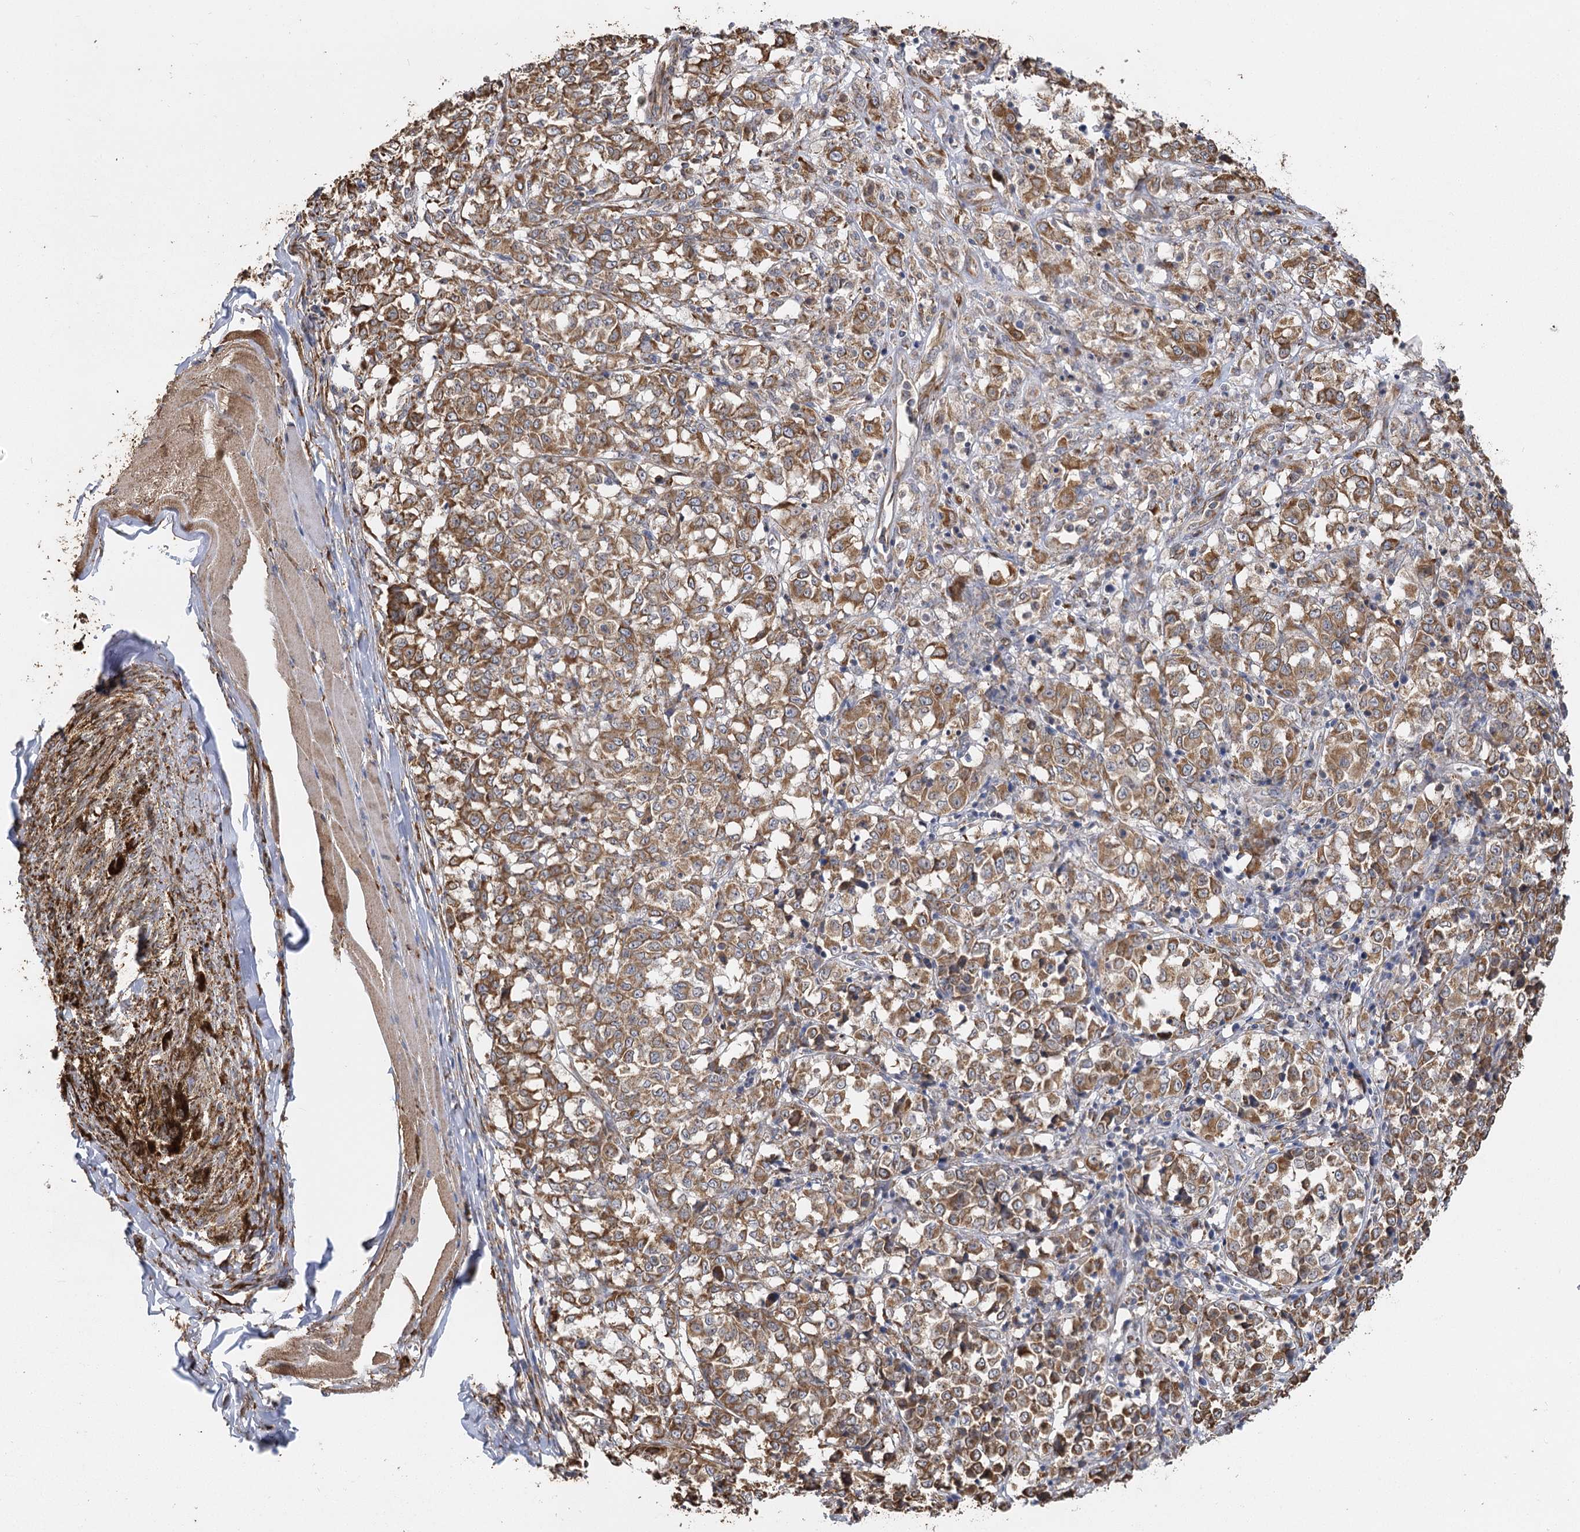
{"staining": {"intensity": "moderate", "quantity": ">75%", "location": "cytoplasmic/membranous"}, "tissue": "melanoma", "cell_type": "Tumor cells", "image_type": "cancer", "snomed": [{"axis": "morphology", "description": "Malignant melanoma, NOS"}, {"axis": "topography", "description": "Skin"}], "caption": "An immunohistochemistry histopathology image of neoplastic tissue is shown. Protein staining in brown highlights moderate cytoplasmic/membranous positivity in malignant melanoma within tumor cells.", "gene": "IL11RA", "patient": {"sex": "female", "age": 72}}